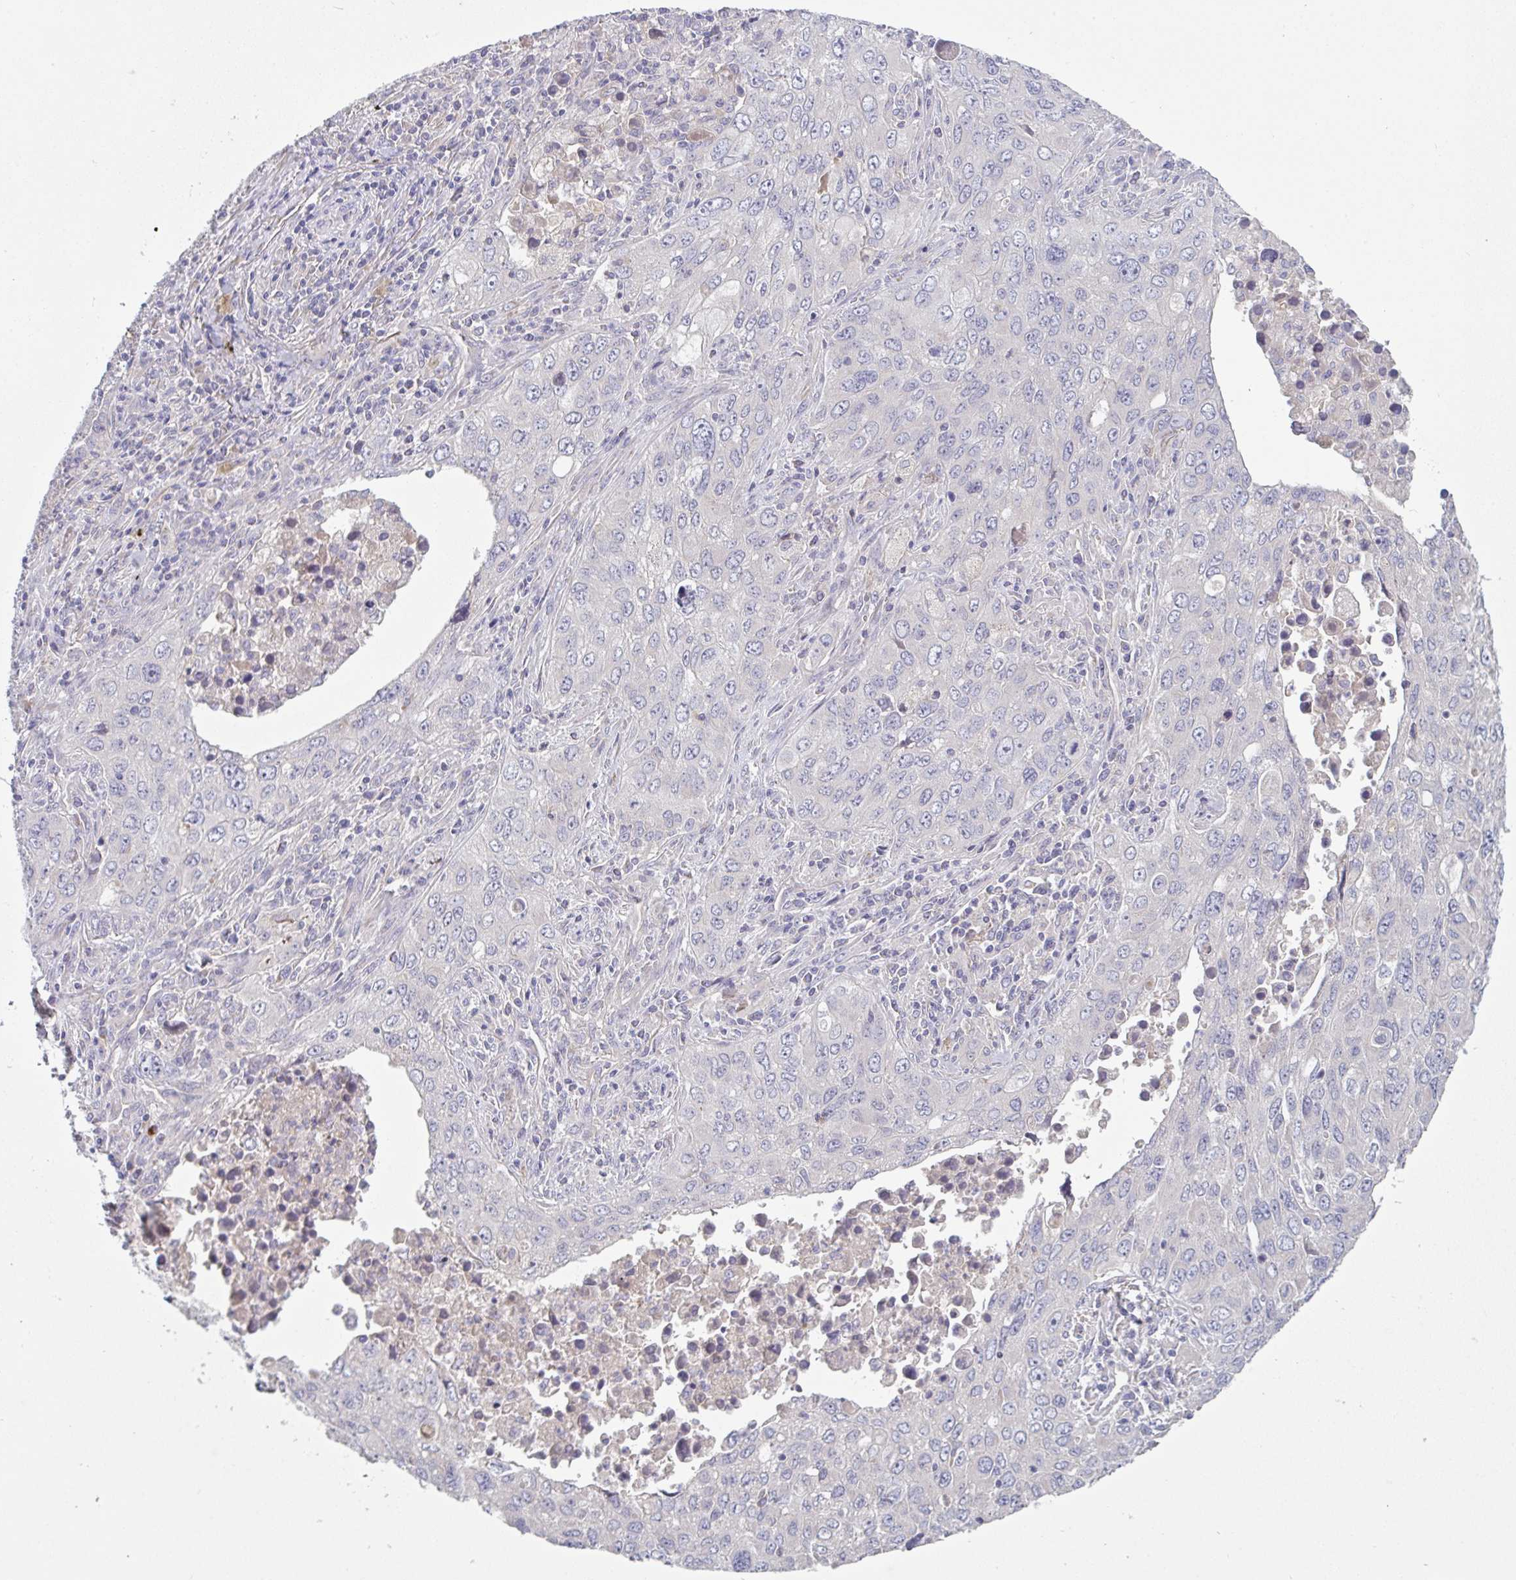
{"staining": {"intensity": "negative", "quantity": "none", "location": "none"}, "tissue": "lung cancer", "cell_type": "Tumor cells", "image_type": "cancer", "snomed": [{"axis": "morphology", "description": "Adenocarcinoma, NOS"}, {"axis": "morphology", "description": "Adenocarcinoma, metastatic, NOS"}, {"axis": "topography", "description": "Lymph node"}, {"axis": "topography", "description": "Lung"}], "caption": "IHC histopathology image of neoplastic tissue: metastatic adenocarcinoma (lung) stained with DAB demonstrates no significant protein expression in tumor cells. (Brightfield microscopy of DAB (3,3'-diaminobenzidine) immunohistochemistry at high magnification).", "gene": "HGFAC", "patient": {"sex": "female", "age": 42}}